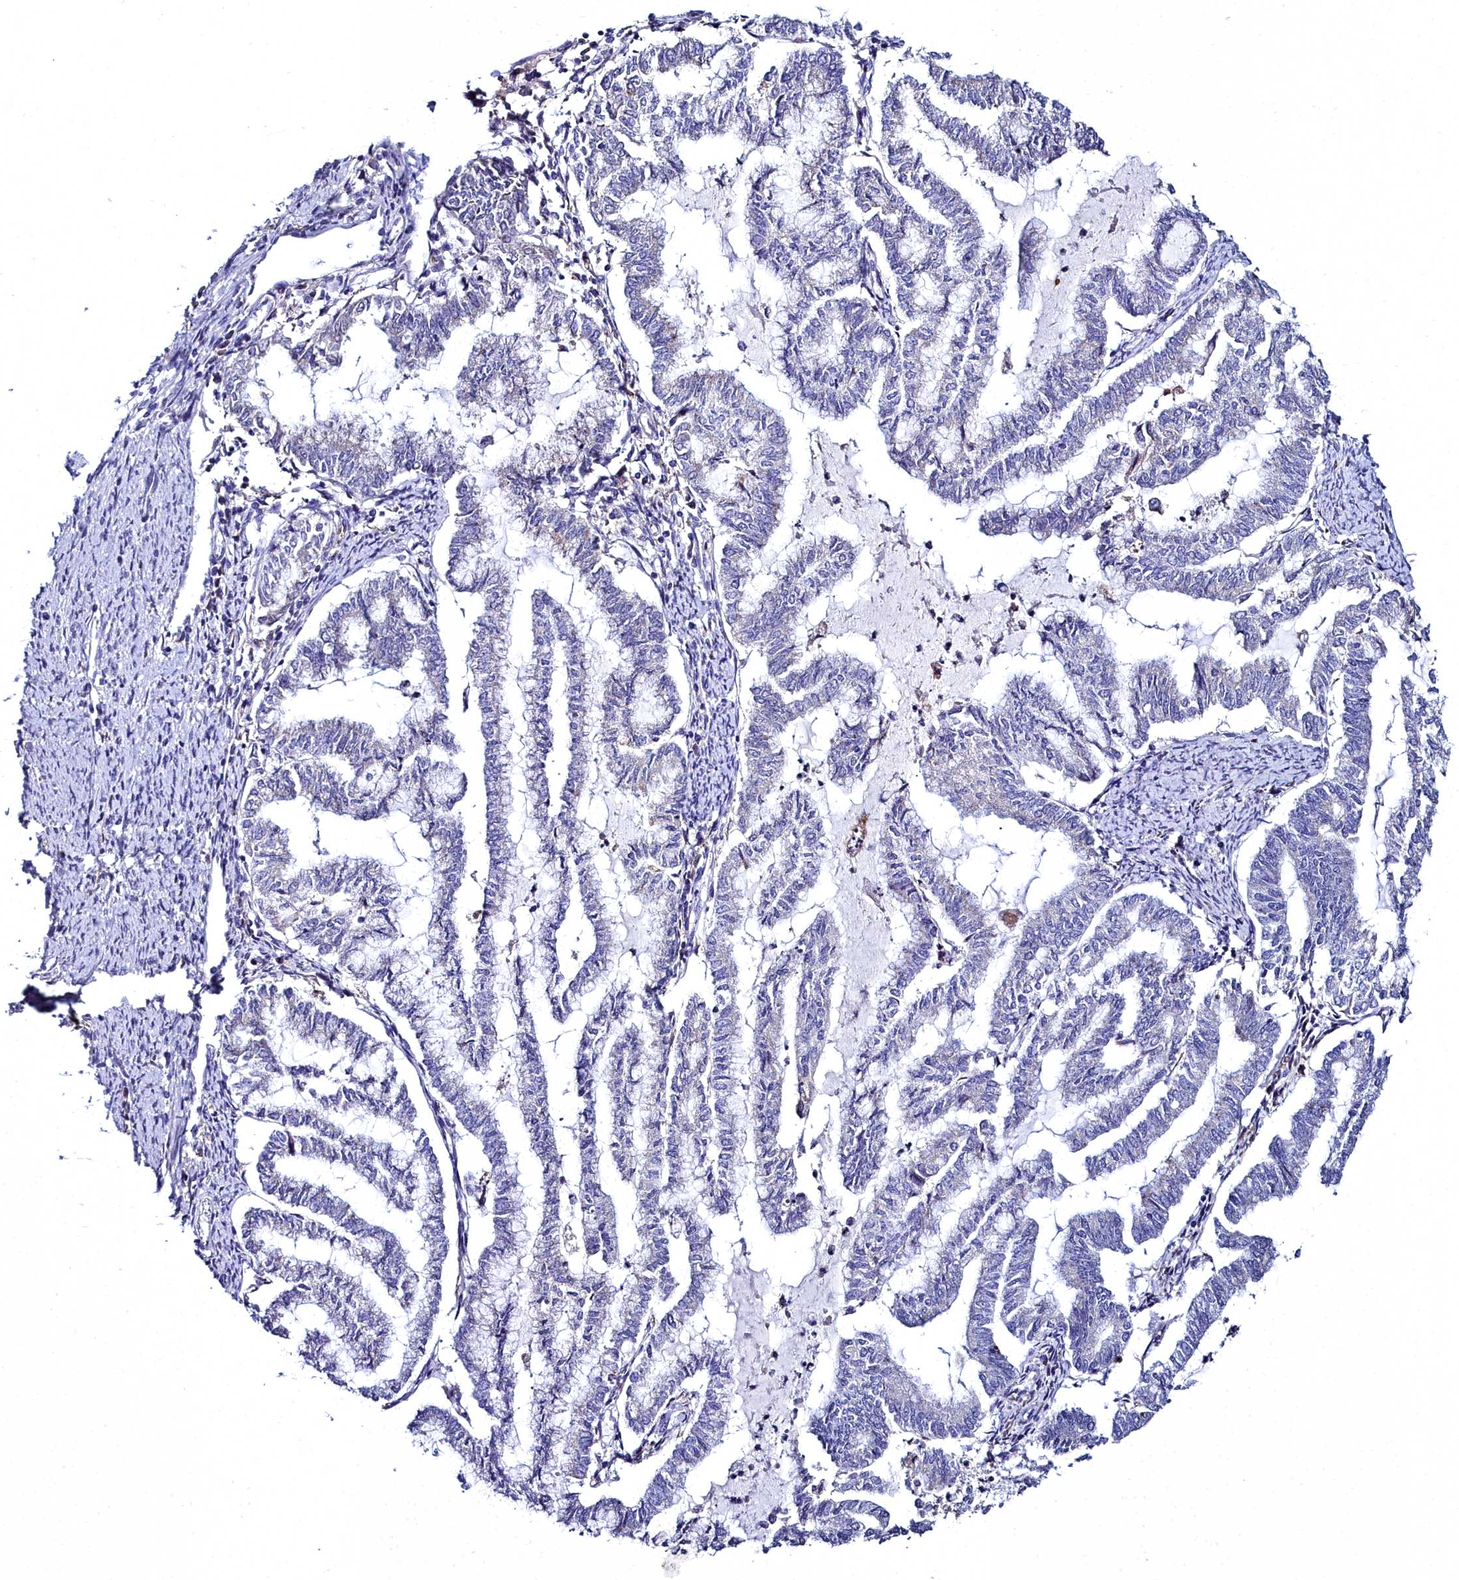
{"staining": {"intensity": "negative", "quantity": "none", "location": "none"}, "tissue": "endometrial cancer", "cell_type": "Tumor cells", "image_type": "cancer", "snomed": [{"axis": "morphology", "description": "Adenocarcinoma, NOS"}, {"axis": "topography", "description": "Endometrium"}], "caption": "Human endometrial cancer stained for a protein using IHC demonstrates no expression in tumor cells.", "gene": "ELAPOR2", "patient": {"sex": "female", "age": 79}}